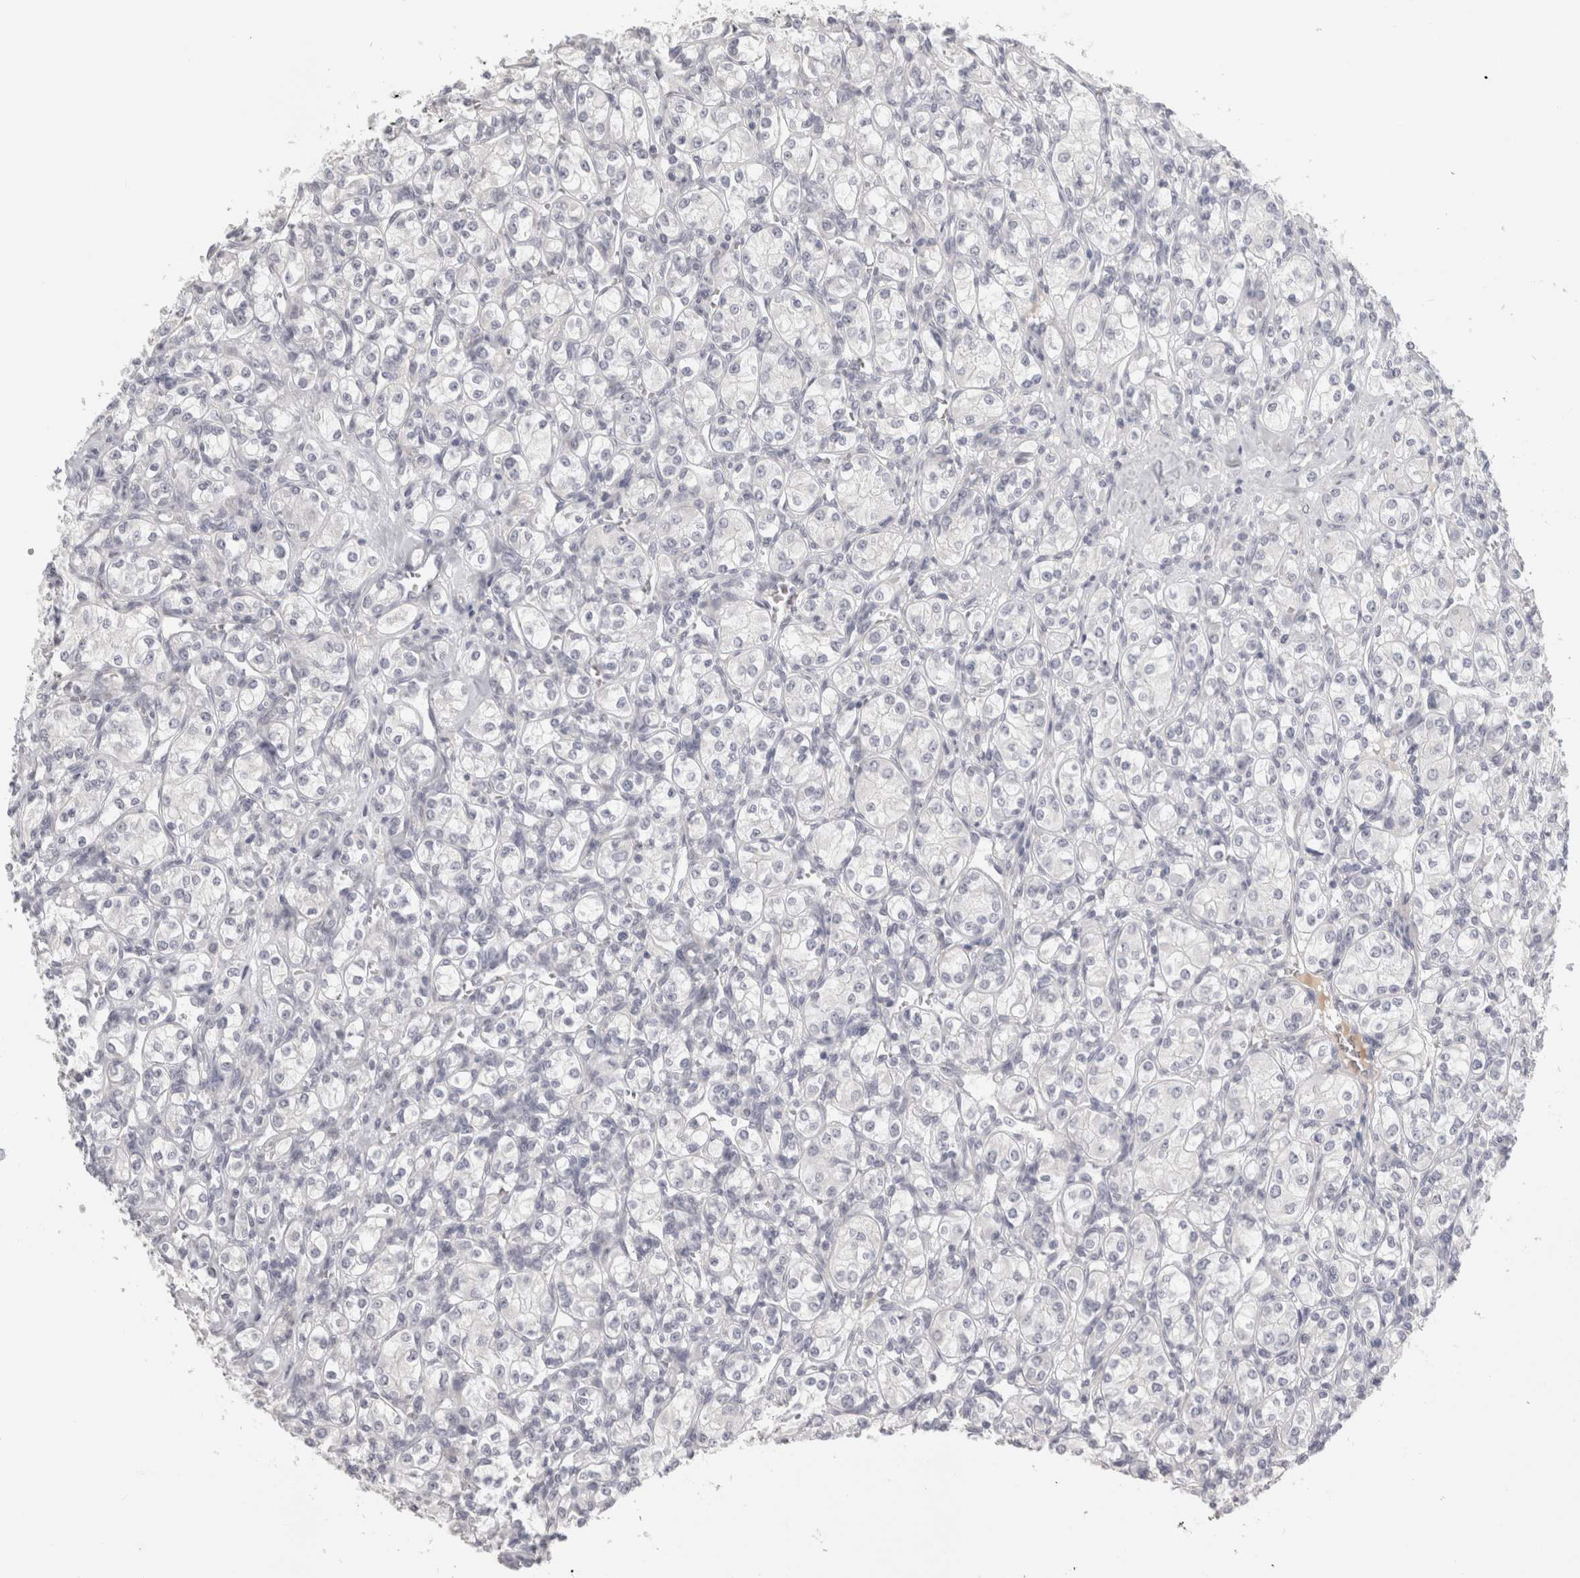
{"staining": {"intensity": "negative", "quantity": "none", "location": "none"}, "tissue": "renal cancer", "cell_type": "Tumor cells", "image_type": "cancer", "snomed": [{"axis": "morphology", "description": "Adenocarcinoma, NOS"}, {"axis": "topography", "description": "Kidney"}], "caption": "Tumor cells are negative for protein expression in human adenocarcinoma (renal).", "gene": "FBLIM1", "patient": {"sex": "male", "age": 77}}